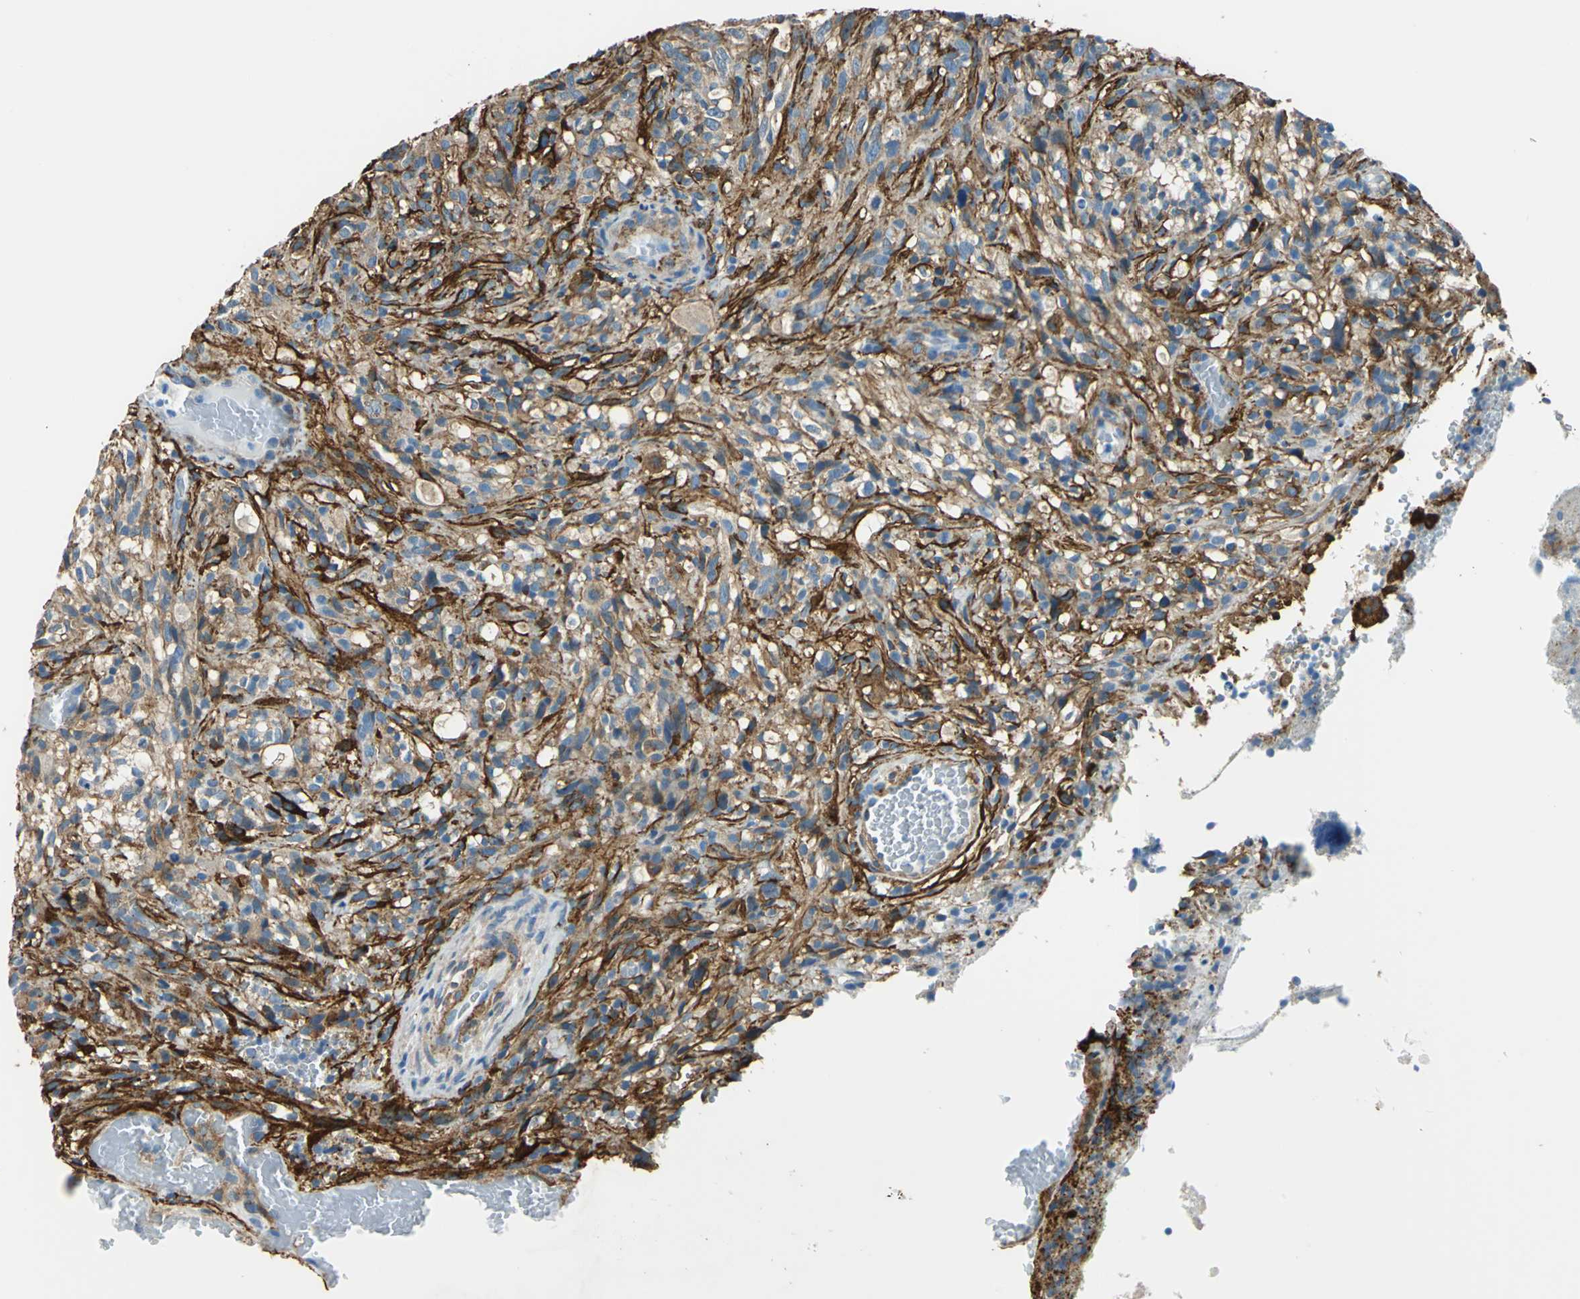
{"staining": {"intensity": "moderate", "quantity": ">75%", "location": "cytoplasmic/membranous"}, "tissue": "glioma", "cell_type": "Tumor cells", "image_type": "cancer", "snomed": [{"axis": "morphology", "description": "Normal tissue, NOS"}, {"axis": "morphology", "description": "Glioma, malignant, High grade"}, {"axis": "topography", "description": "Cerebral cortex"}], "caption": "Moderate cytoplasmic/membranous expression is seen in about >75% of tumor cells in glioma.", "gene": "AKAP12", "patient": {"sex": "male", "age": 75}}